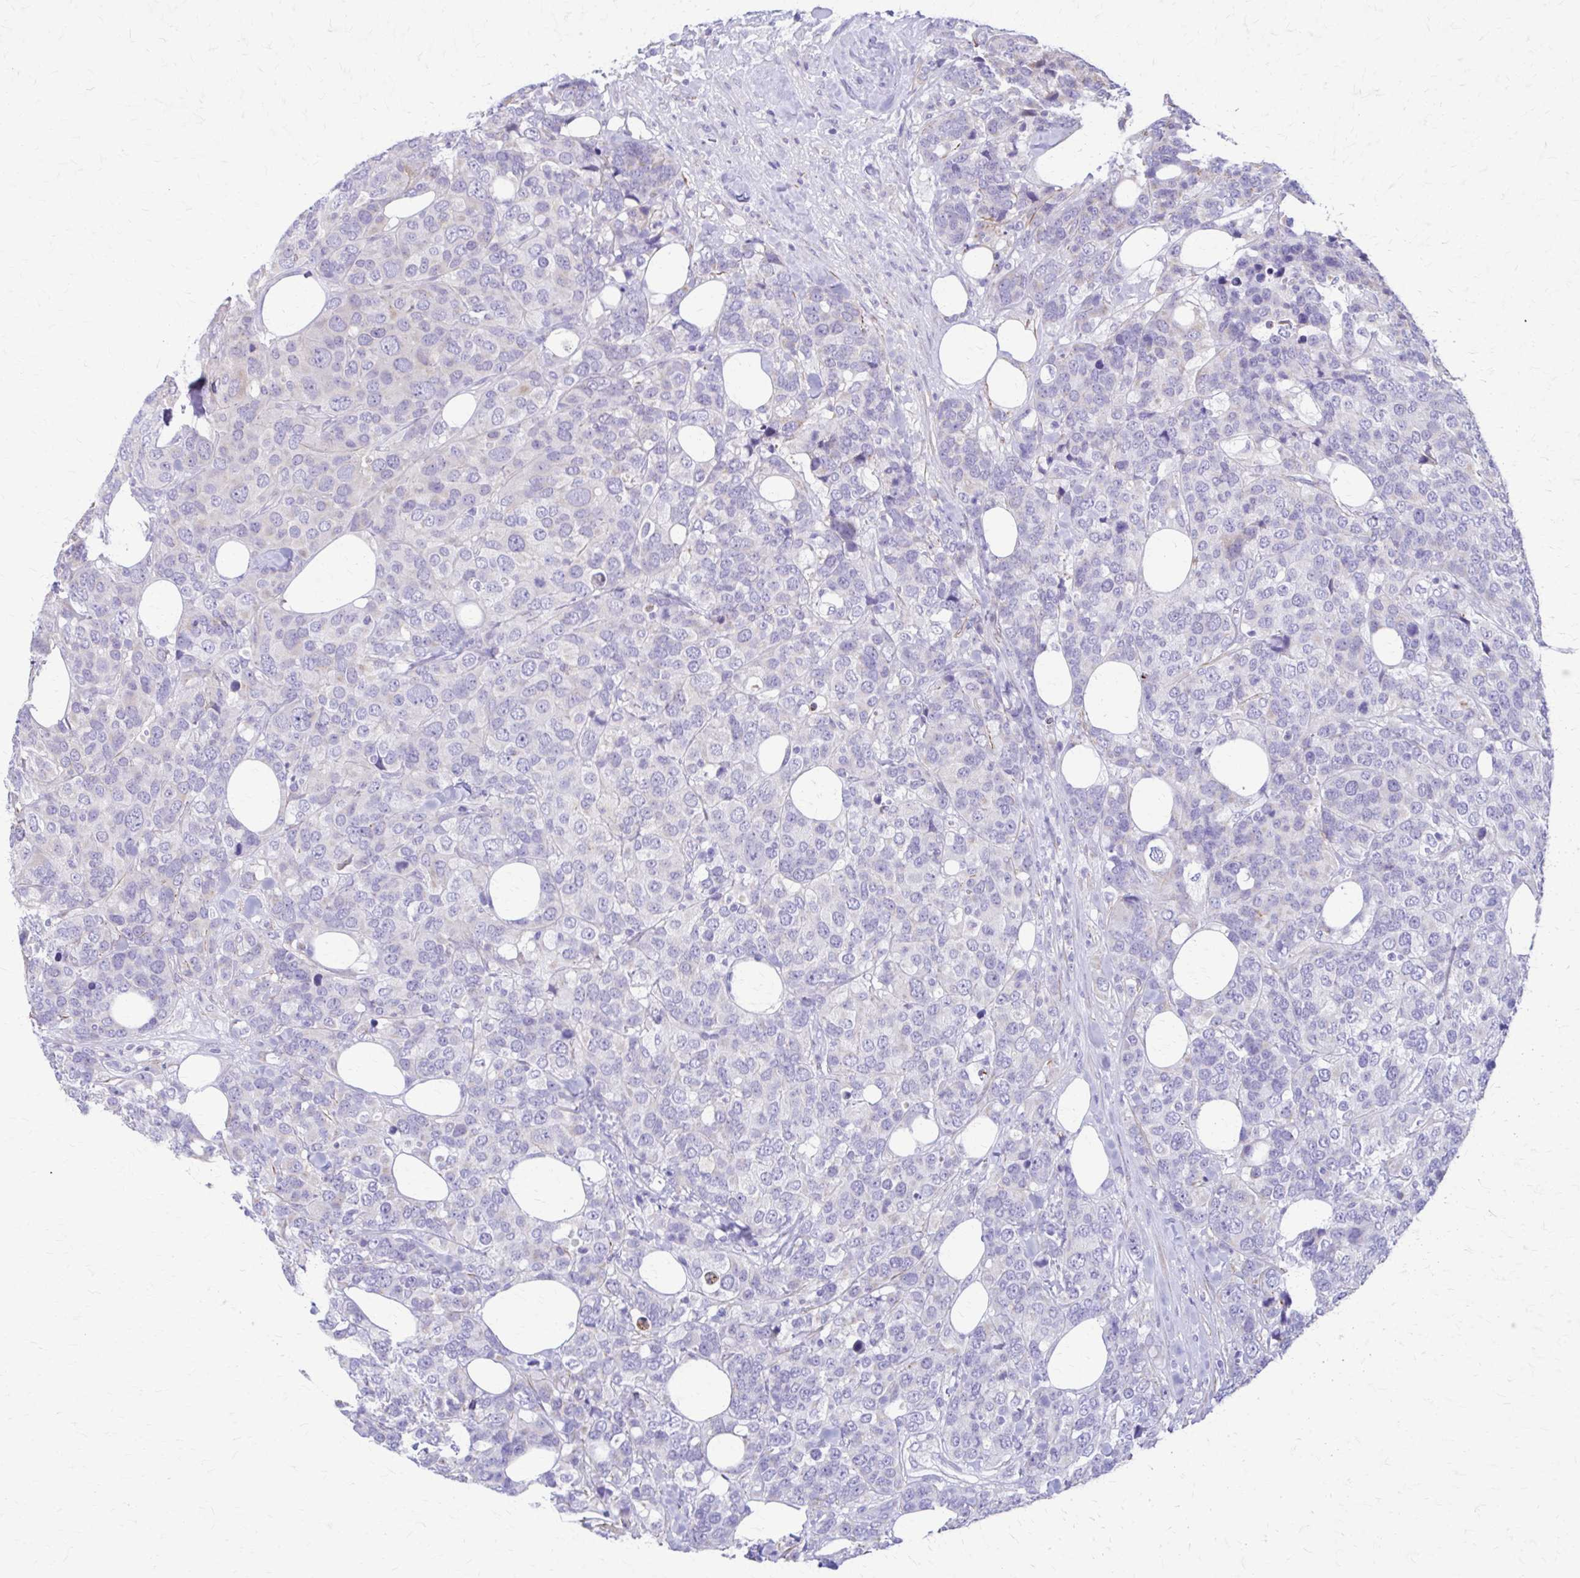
{"staining": {"intensity": "negative", "quantity": "none", "location": "none"}, "tissue": "breast cancer", "cell_type": "Tumor cells", "image_type": "cancer", "snomed": [{"axis": "morphology", "description": "Lobular carcinoma"}, {"axis": "topography", "description": "Breast"}], "caption": "The image reveals no significant staining in tumor cells of lobular carcinoma (breast). The staining was performed using DAB to visualize the protein expression in brown, while the nuclei were stained in blue with hematoxylin (Magnification: 20x).", "gene": "DSP", "patient": {"sex": "female", "age": 59}}